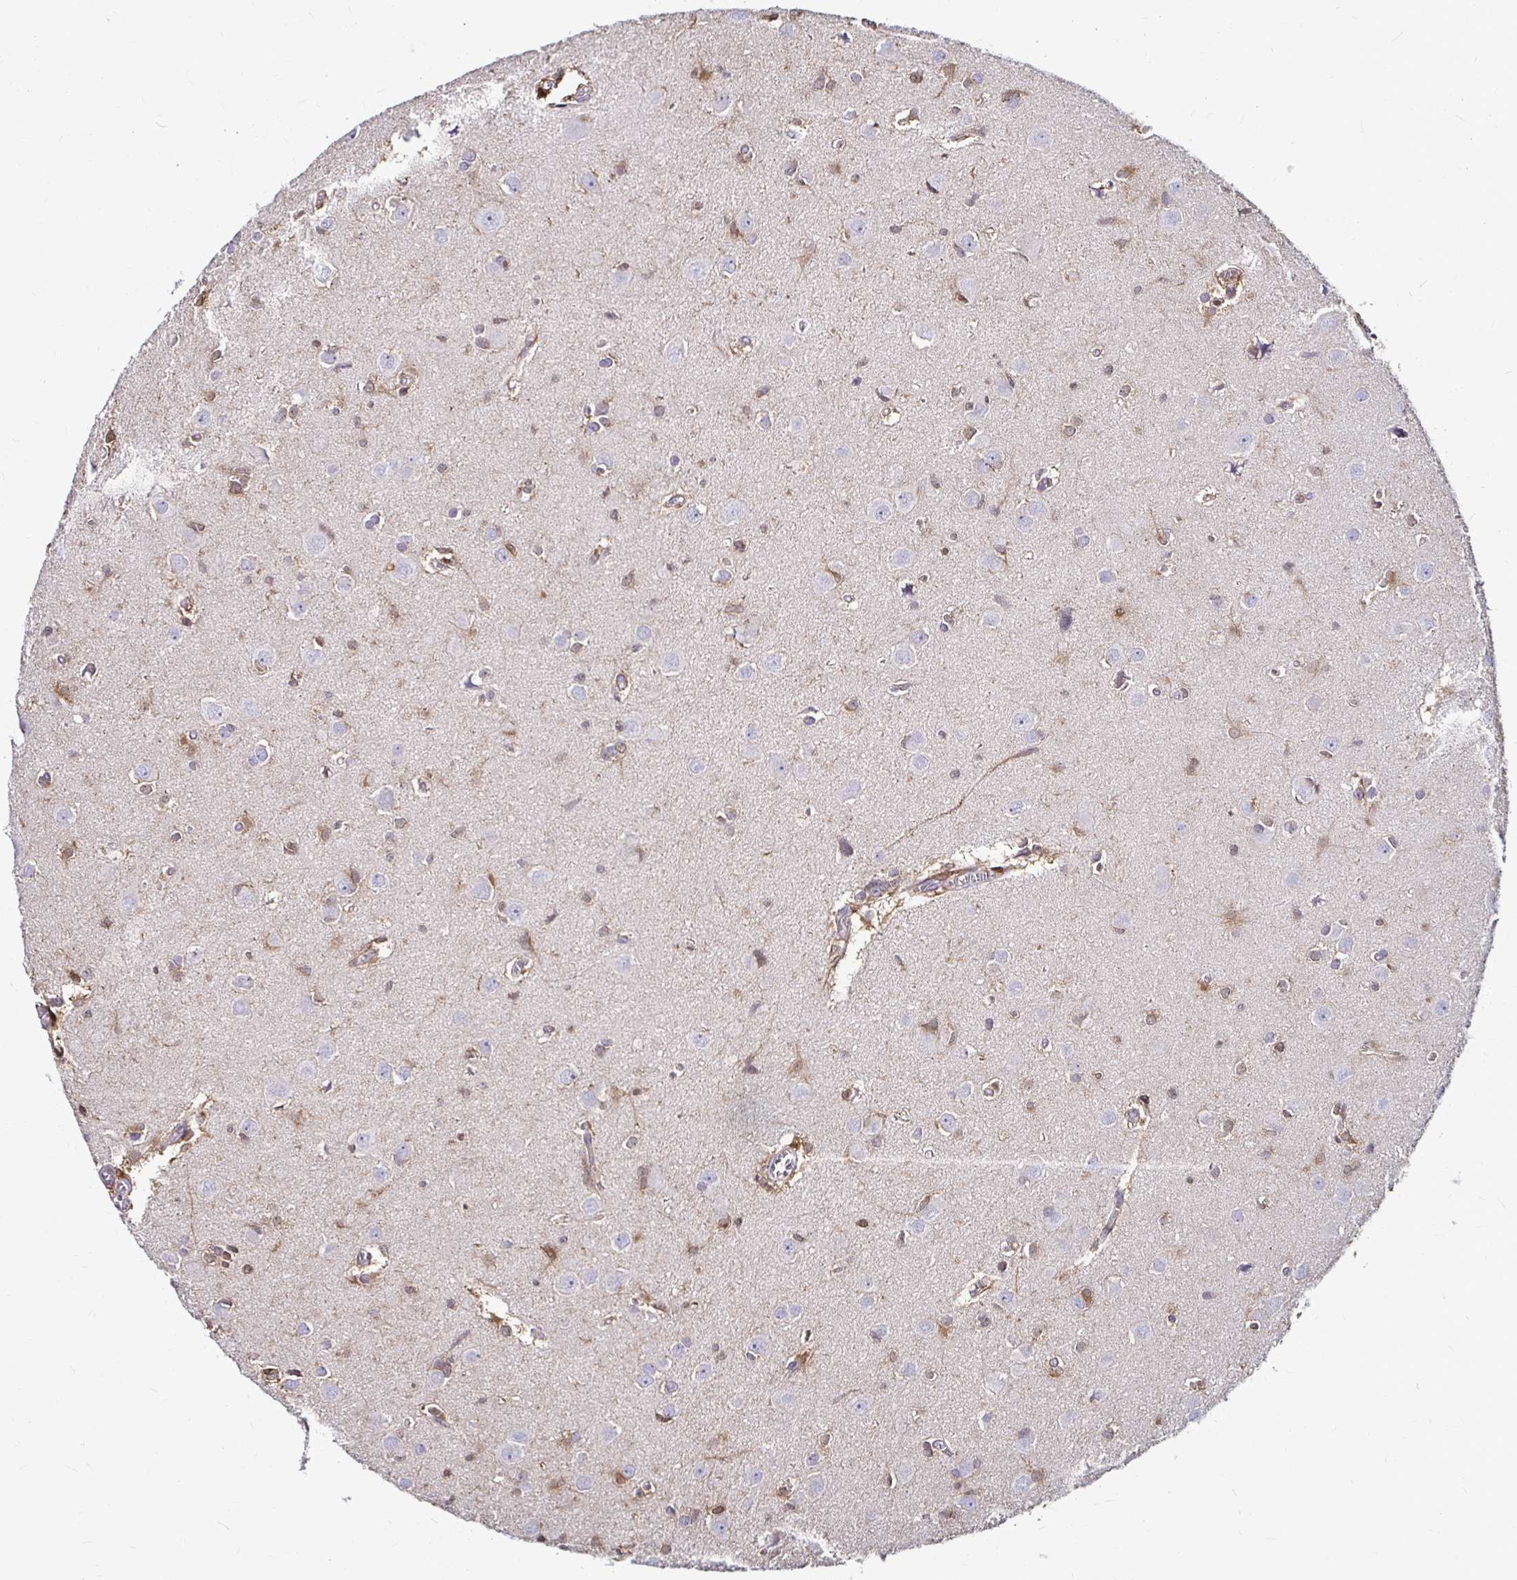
{"staining": {"intensity": "negative", "quantity": "none", "location": "none"}, "tissue": "glioma", "cell_type": "Tumor cells", "image_type": "cancer", "snomed": [{"axis": "morphology", "description": "Glioma, malignant, High grade"}, {"axis": "topography", "description": "Brain"}], "caption": "Immunohistochemistry (IHC) photomicrograph of malignant high-grade glioma stained for a protein (brown), which displays no positivity in tumor cells.", "gene": "IDH1", "patient": {"sex": "male", "age": 23}}